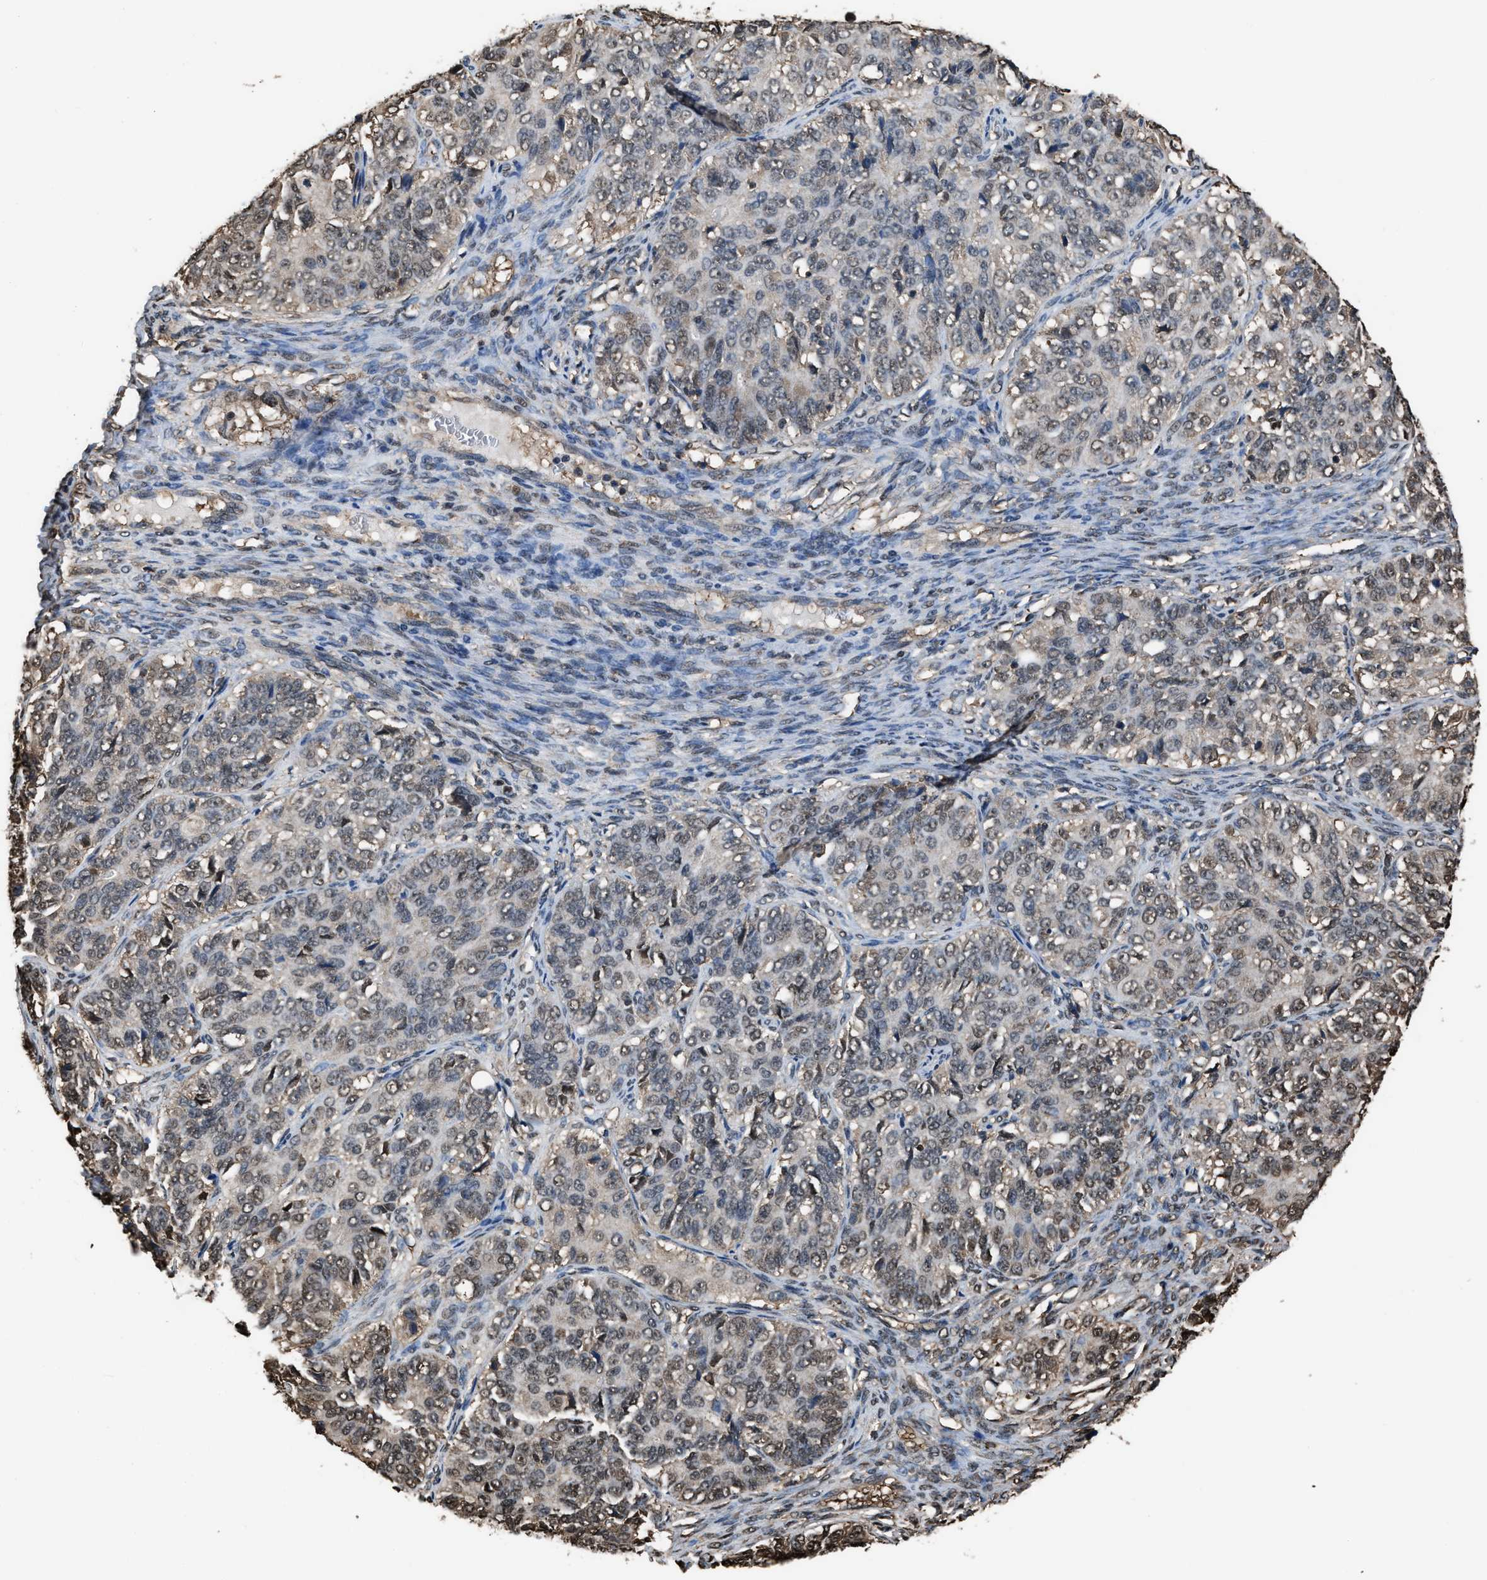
{"staining": {"intensity": "weak", "quantity": ">75%", "location": "nuclear"}, "tissue": "ovarian cancer", "cell_type": "Tumor cells", "image_type": "cancer", "snomed": [{"axis": "morphology", "description": "Carcinoma, endometroid"}, {"axis": "topography", "description": "Ovary"}], "caption": "Human ovarian cancer stained with a protein marker reveals weak staining in tumor cells.", "gene": "FNTA", "patient": {"sex": "female", "age": 51}}